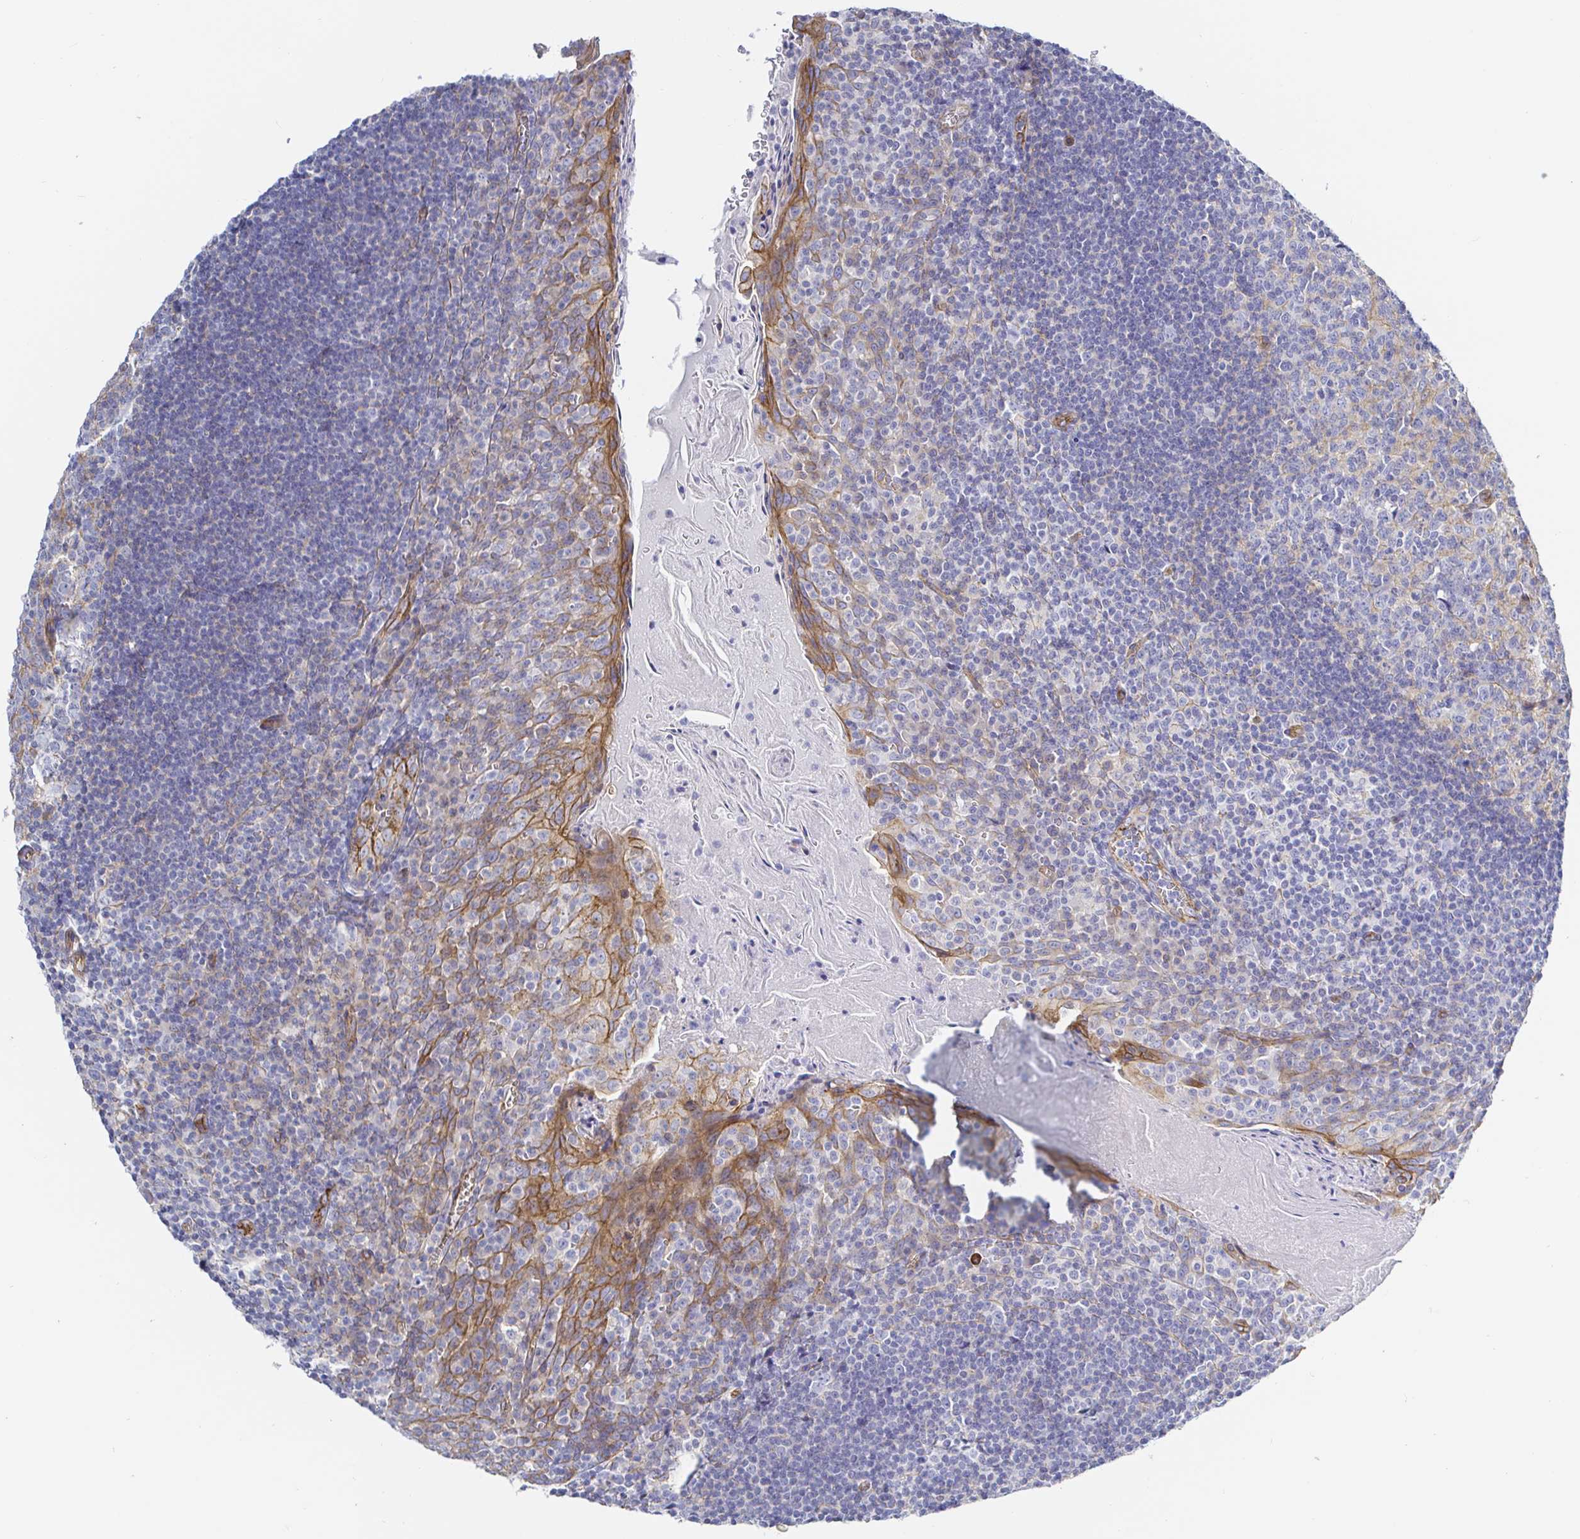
{"staining": {"intensity": "negative", "quantity": "none", "location": "none"}, "tissue": "tonsil", "cell_type": "Germinal center cells", "image_type": "normal", "snomed": [{"axis": "morphology", "description": "Normal tissue, NOS"}, {"axis": "topography", "description": "Tonsil"}], "caption": "IHC photomicrograph of benign tonsil stained for a protein (brown), which shows no expression in germinal center cells.", "gene": "ARL4D", "patient": {"sex": "male", "age": 27}}